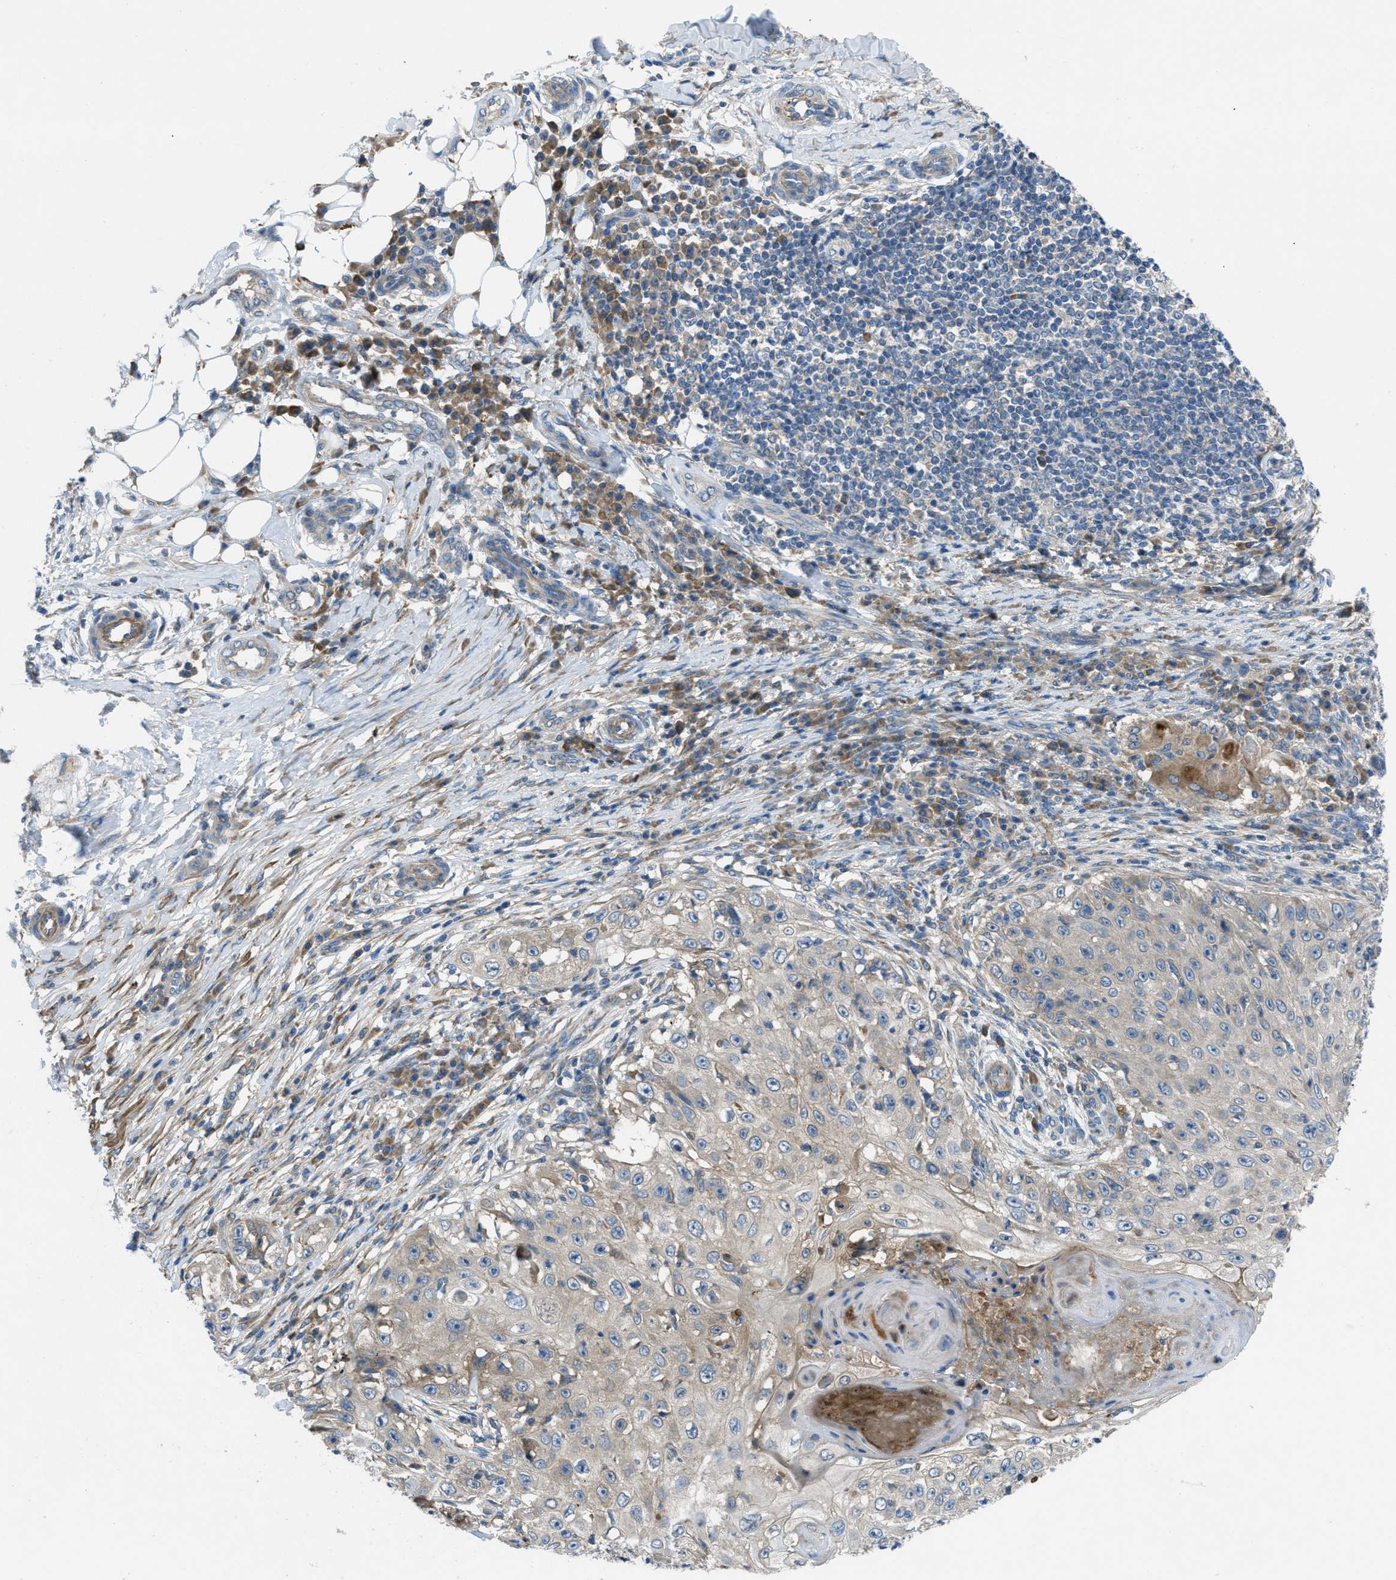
{"staining": {"intensity": "weak", "quantity": "<25%", "location": "cytoplasmic/membranous"}, "tissue": "skin cancer", "cell_type": "Tumor cells", "image_type": "cancer", "snomed": [{"axis": "morphology", "description": "Squamous cell carcinoma, NOS"}, {"axis": "topography", "description": "Skin"}], "caption": "Immunohistochemical staining of skin cancer shows no significant expression in tumor cells. (Brightfield microscopy of DAB immunohistochemistry (IHC) at high magnification).", "gene": "MAP3K20", "patient": {"sex": "male", "age": 86}}